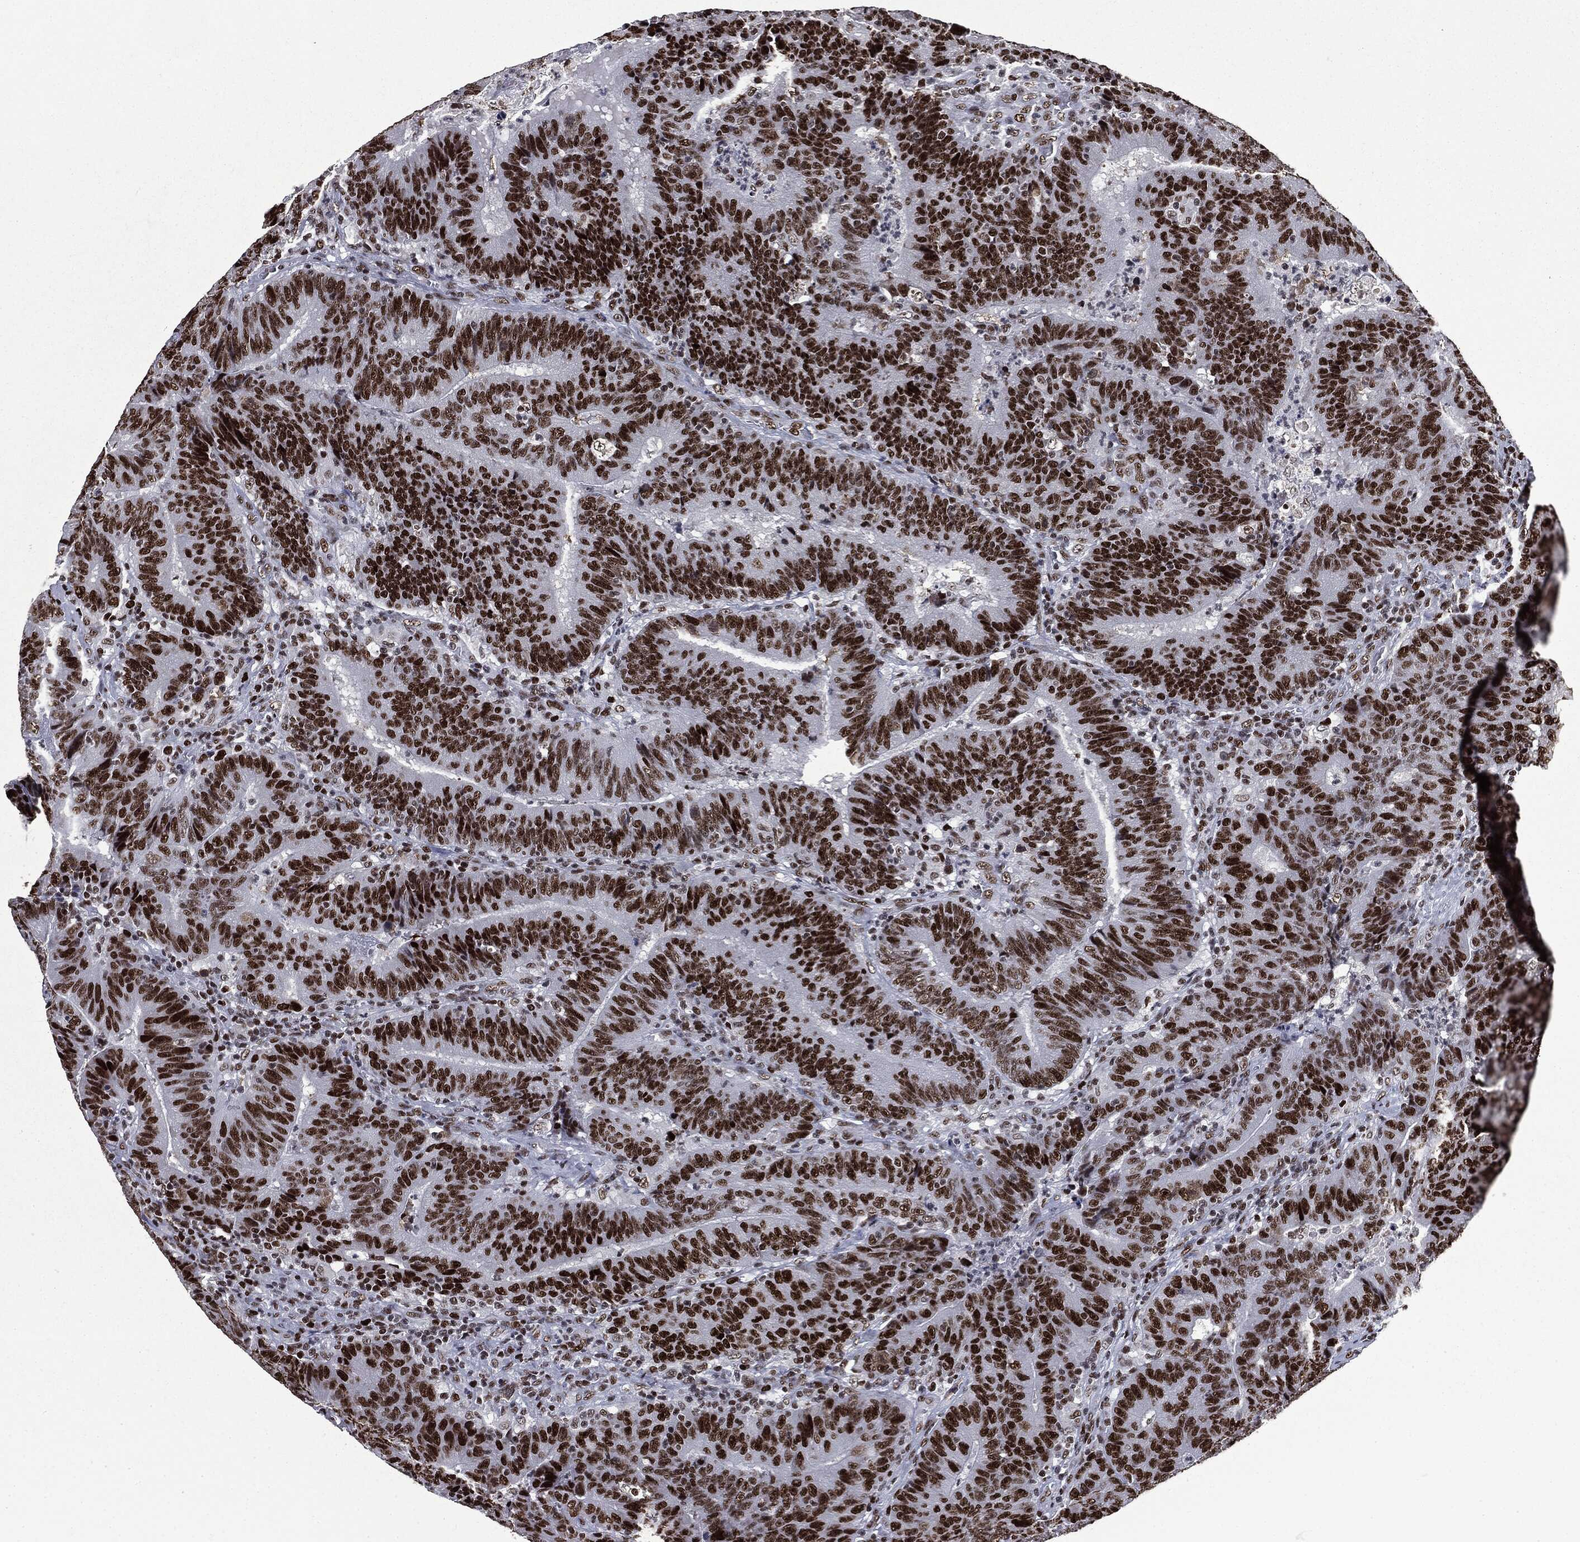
{"staining": {"intensity": "strong", "quantity": ">75%", "location": "nuclear"}, "tissue": "colorectal cancer", "cell_type": "Tumor cells", "image_type": "cancer", "snomed": [{"axis": "morphology", "description": "Adenocarcinoma, NOS"}, {"axis": "topography", "description": "Colon"}], "caption": "This is an image of immunohistochemistry staining of colorectal cancer, which shows strong expression in the nuclear of tumor cells.", "gene": "MSH2", "patient": {"sex": "female", "age": 75}}